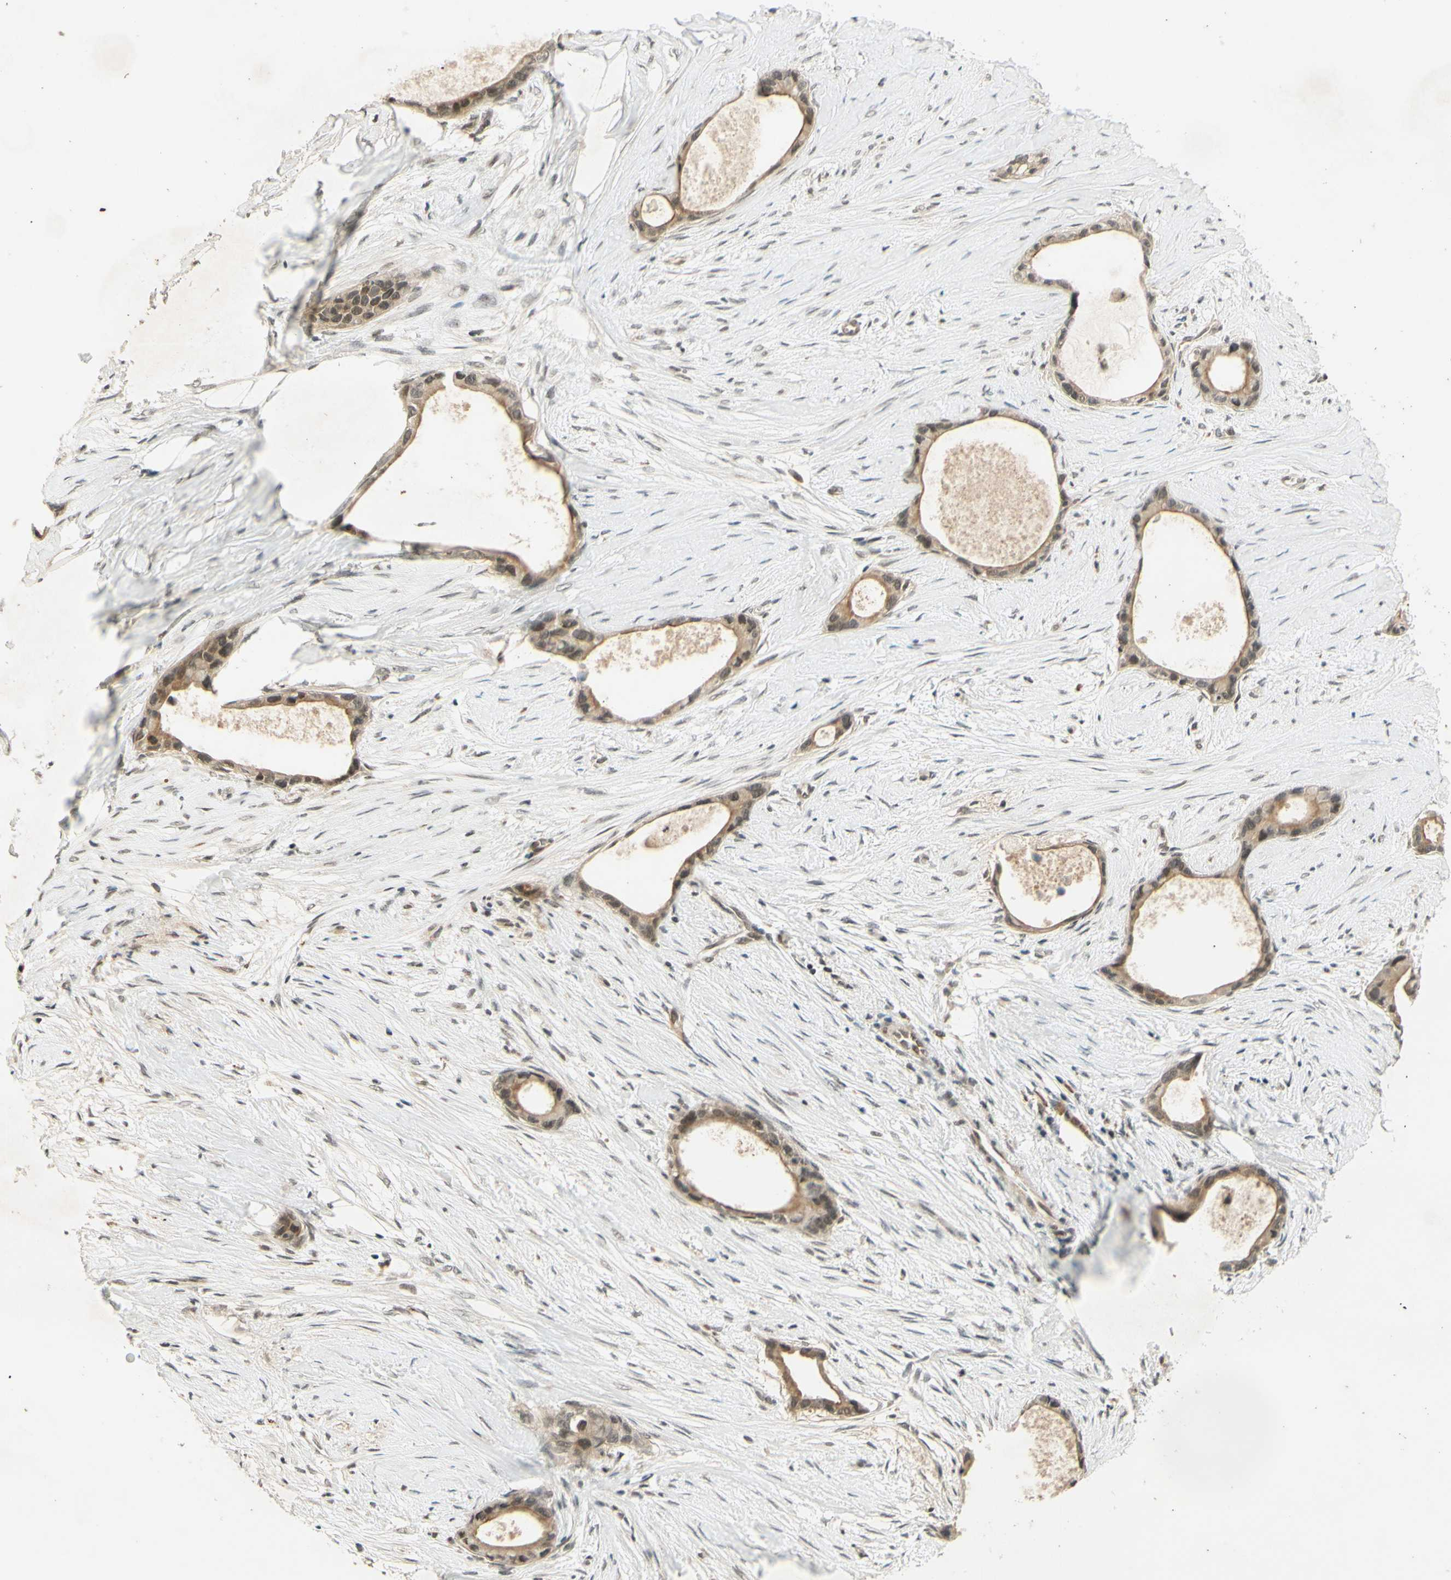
{"staining": {"intensity": "weak", "quantity": ">75%", "location": "cytoplasmic/membranous,nuclear"}, "tissue": "liver cancer", "cell_type": "Tumor cells", "image_type": "cancer", "snomed": [{"axis": "morphology", "description": "Cholangiocarcinoma"}, {"axis": "topography", "description": "Liver"}], "caption": "Liver cancer was stained to show a protein in brown. There is low levels of weak cytoplasmic/membranous and nuclear staining in about >75% of tumor cells.", "gene": "SMARCB1", "patient": {"sex": "female", "age": 55}}